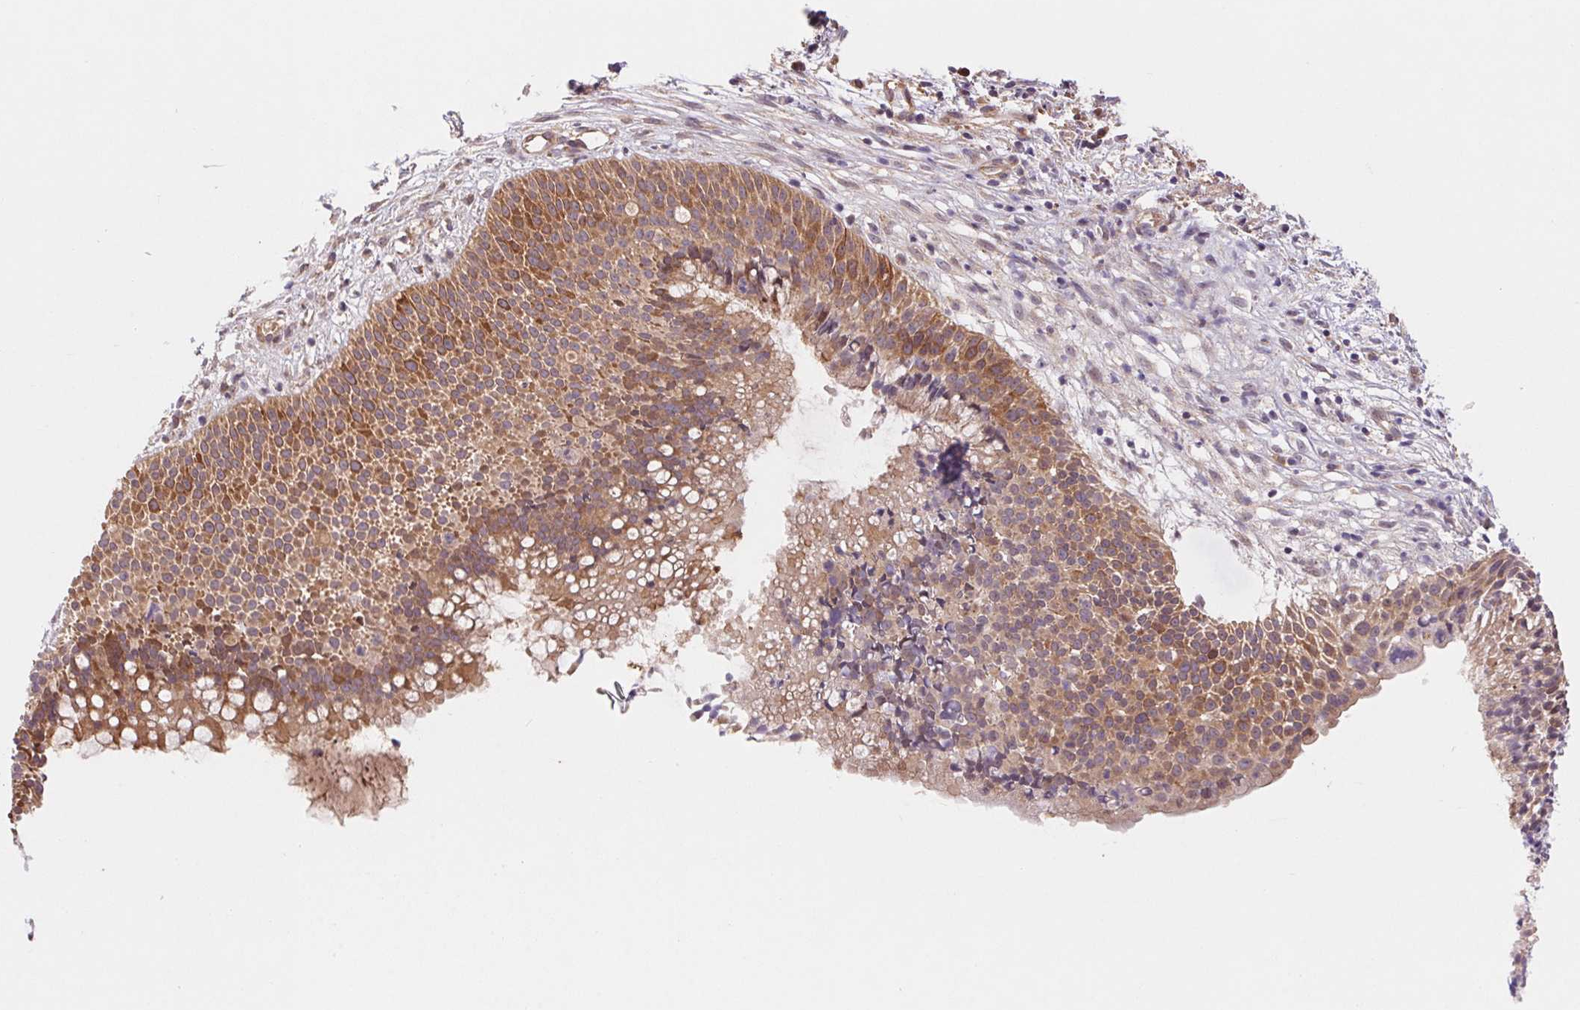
{"staining": {"intensity": "moderate", "quantity": ">75%", "location": "cytoplasmic/membranous"}, "tissue": "nasopharynx", "cell_type": "Respiratory epithelial cells", "image_type": "normal", "snomed": [{"axis": "morphology", "description": "Normal tissue, NOS"}, {"axis": "topography", "description": "Nasopharynx"}], "caption": "The histopathology image demonstrates staining of normal nasopharynx, revealing moderate cytoplasmic/membranous protein staining (brown color) within respiratory epithelial cells.", "gene": "RRM1", "patient": {"sex": "male", "age": 67}}